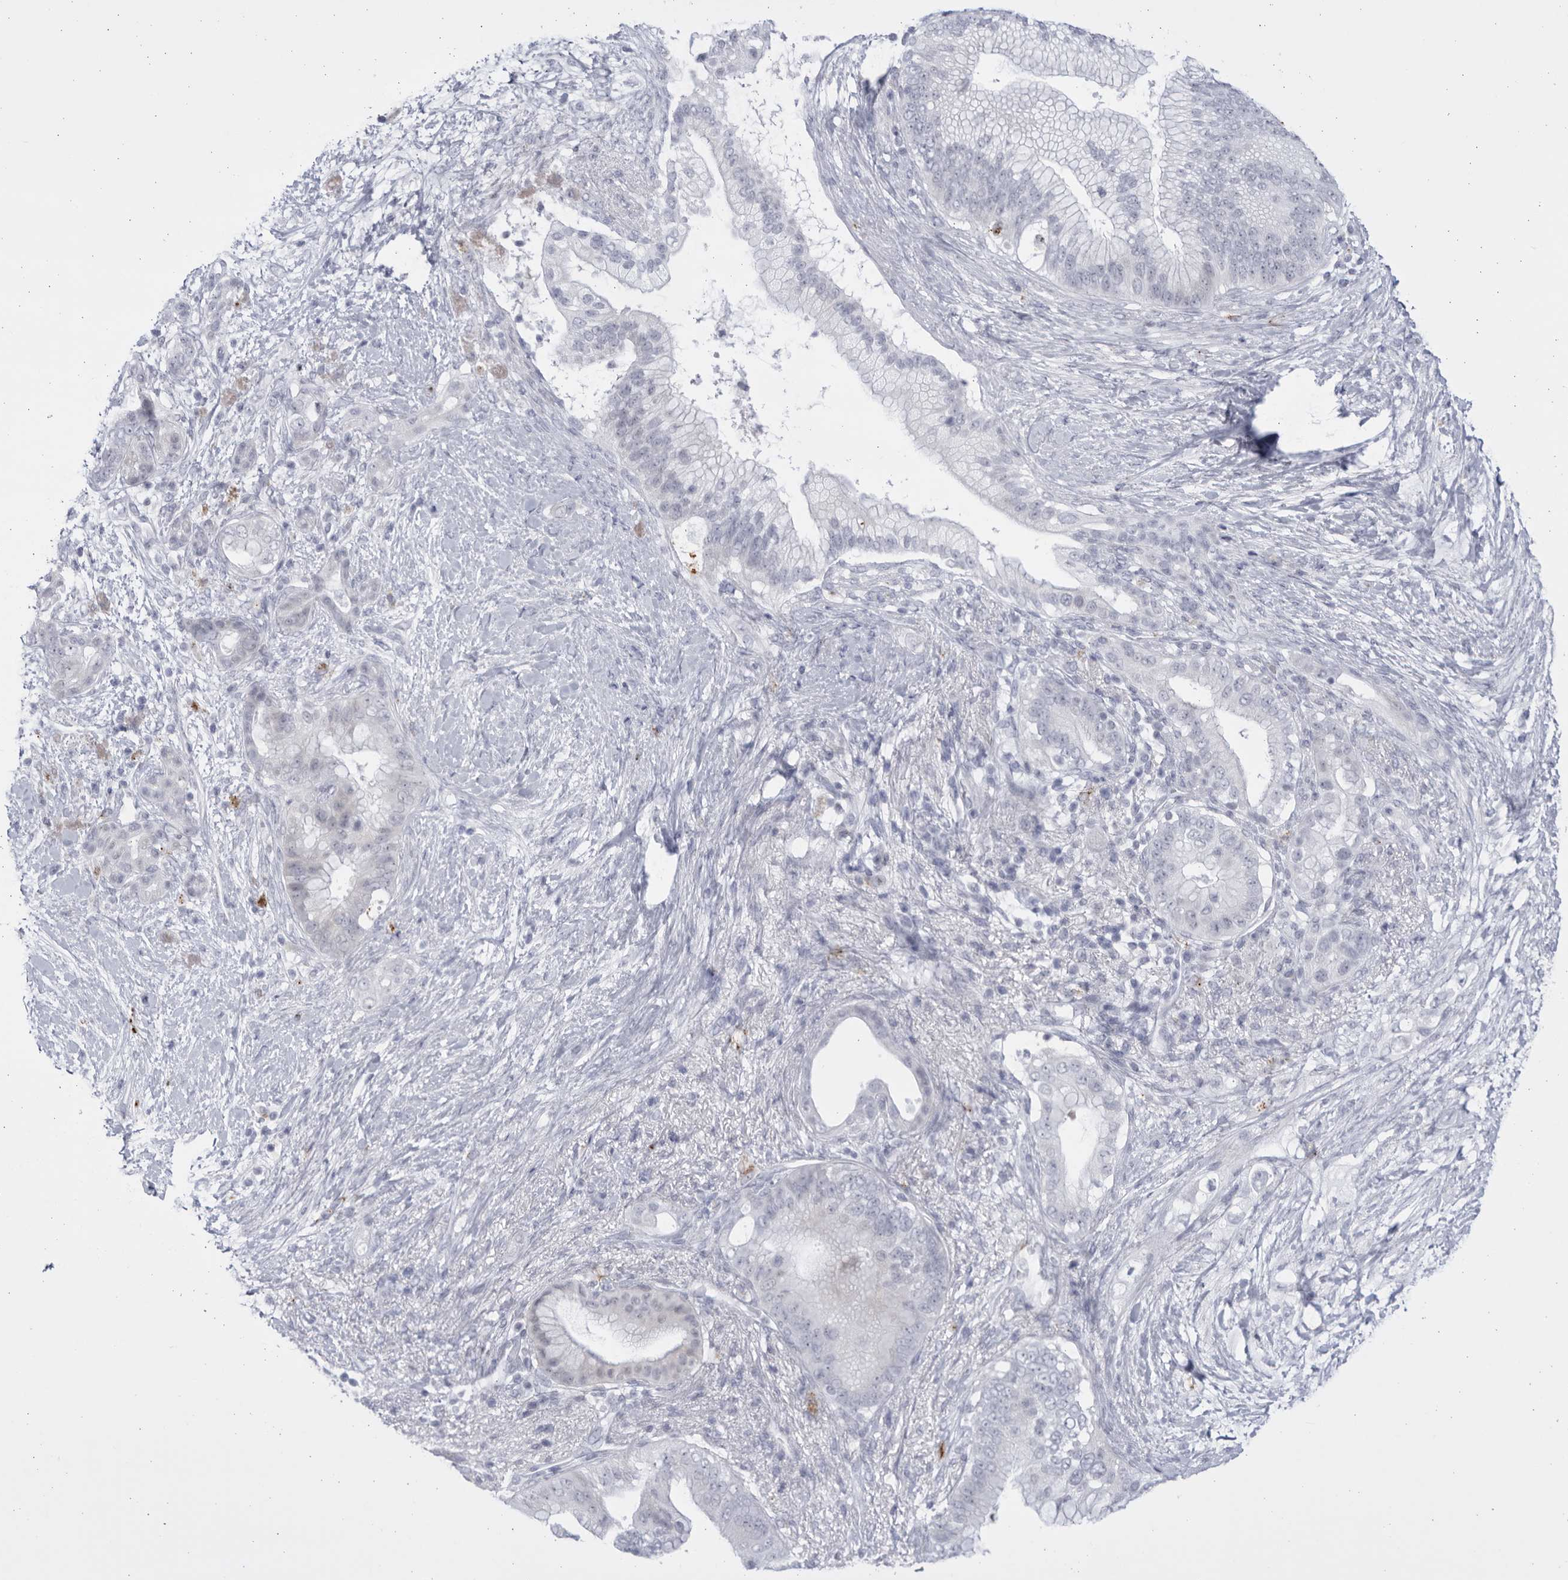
{"staining": {"intensity": "negative", "quantity": "none", "location": "none"}, "tissue": "pancreatic cancer", "cell_type": "Tumor cells", "image_type": "cancer", "snomed": [{"axis": "morphology", "description": "Adenocarcinoma, NOS"}, {"axis": "topography", "description": "Pancreas"}], "caption": "Immunohistochemistry micrograph of human pancreatic adenocarcinoma stained for a protein (brown), which exhibits no positivity in tumor cells.", "gene": "CCDC181", "patient": {"sex": "male", "age": 53}}